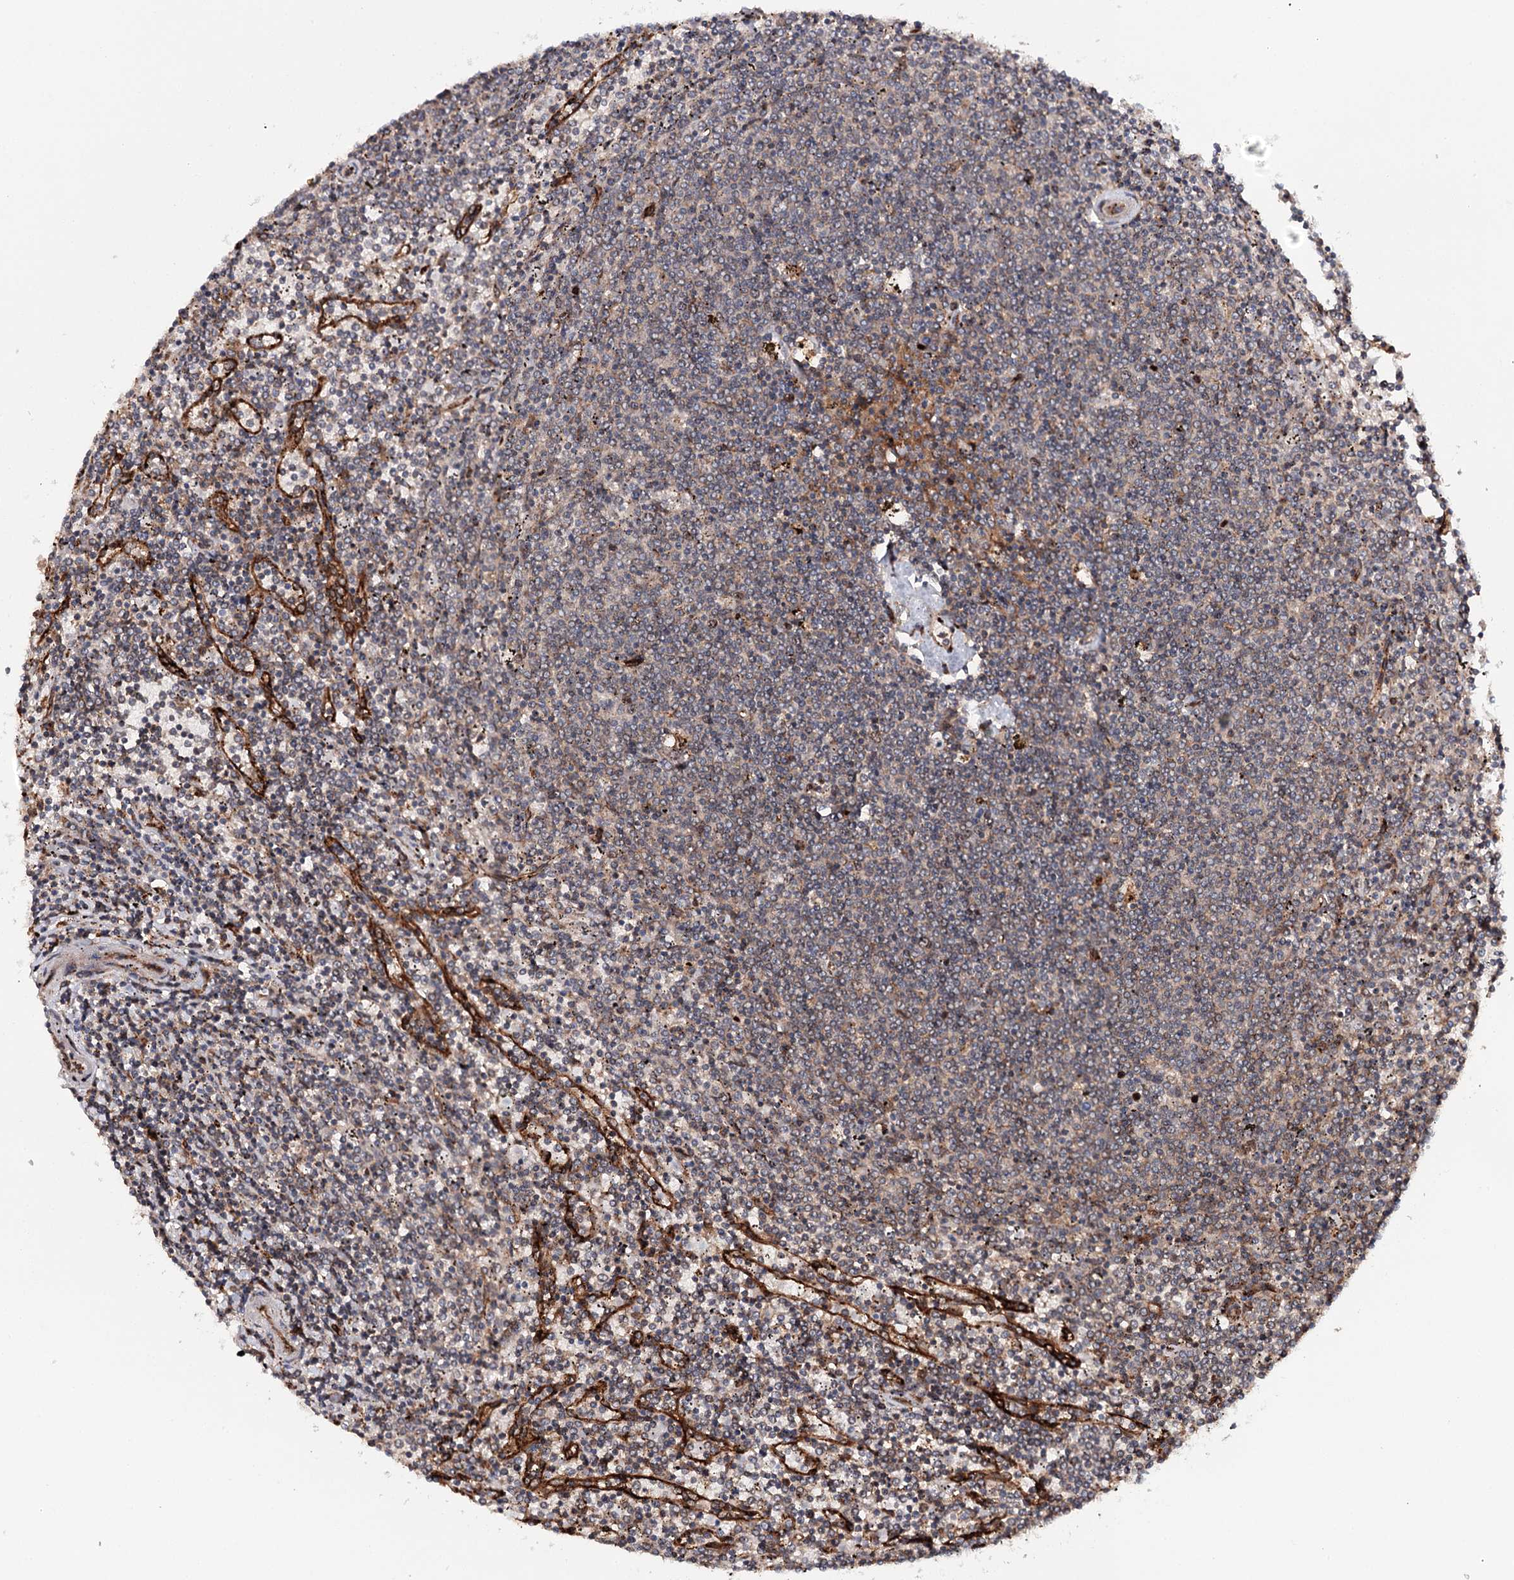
{"staining": {"intensity": "negative", "quantity": "none", "location": "none"}, "tissue": "lymphoma", "cell_type": "Tumor cells", "image_type": "cancer", "snomed": [{"axis": "morphology", "description": "Malignant lymphoma, non-Hodgkin's type, Low grade"}, {"axis": "topography", "description": "Spleen"}], "caption": "High magnification brightfield microscopy of lymphoma stained with DAB (brown) and counterstained with hematoxylin (blue): tumor cells show no significant staining. (Immunohistochemistry (ihc), brightfield microscopy, high magnification).", "gene": "MKNK1", "patient": {"sex": "female", "age": 50}}